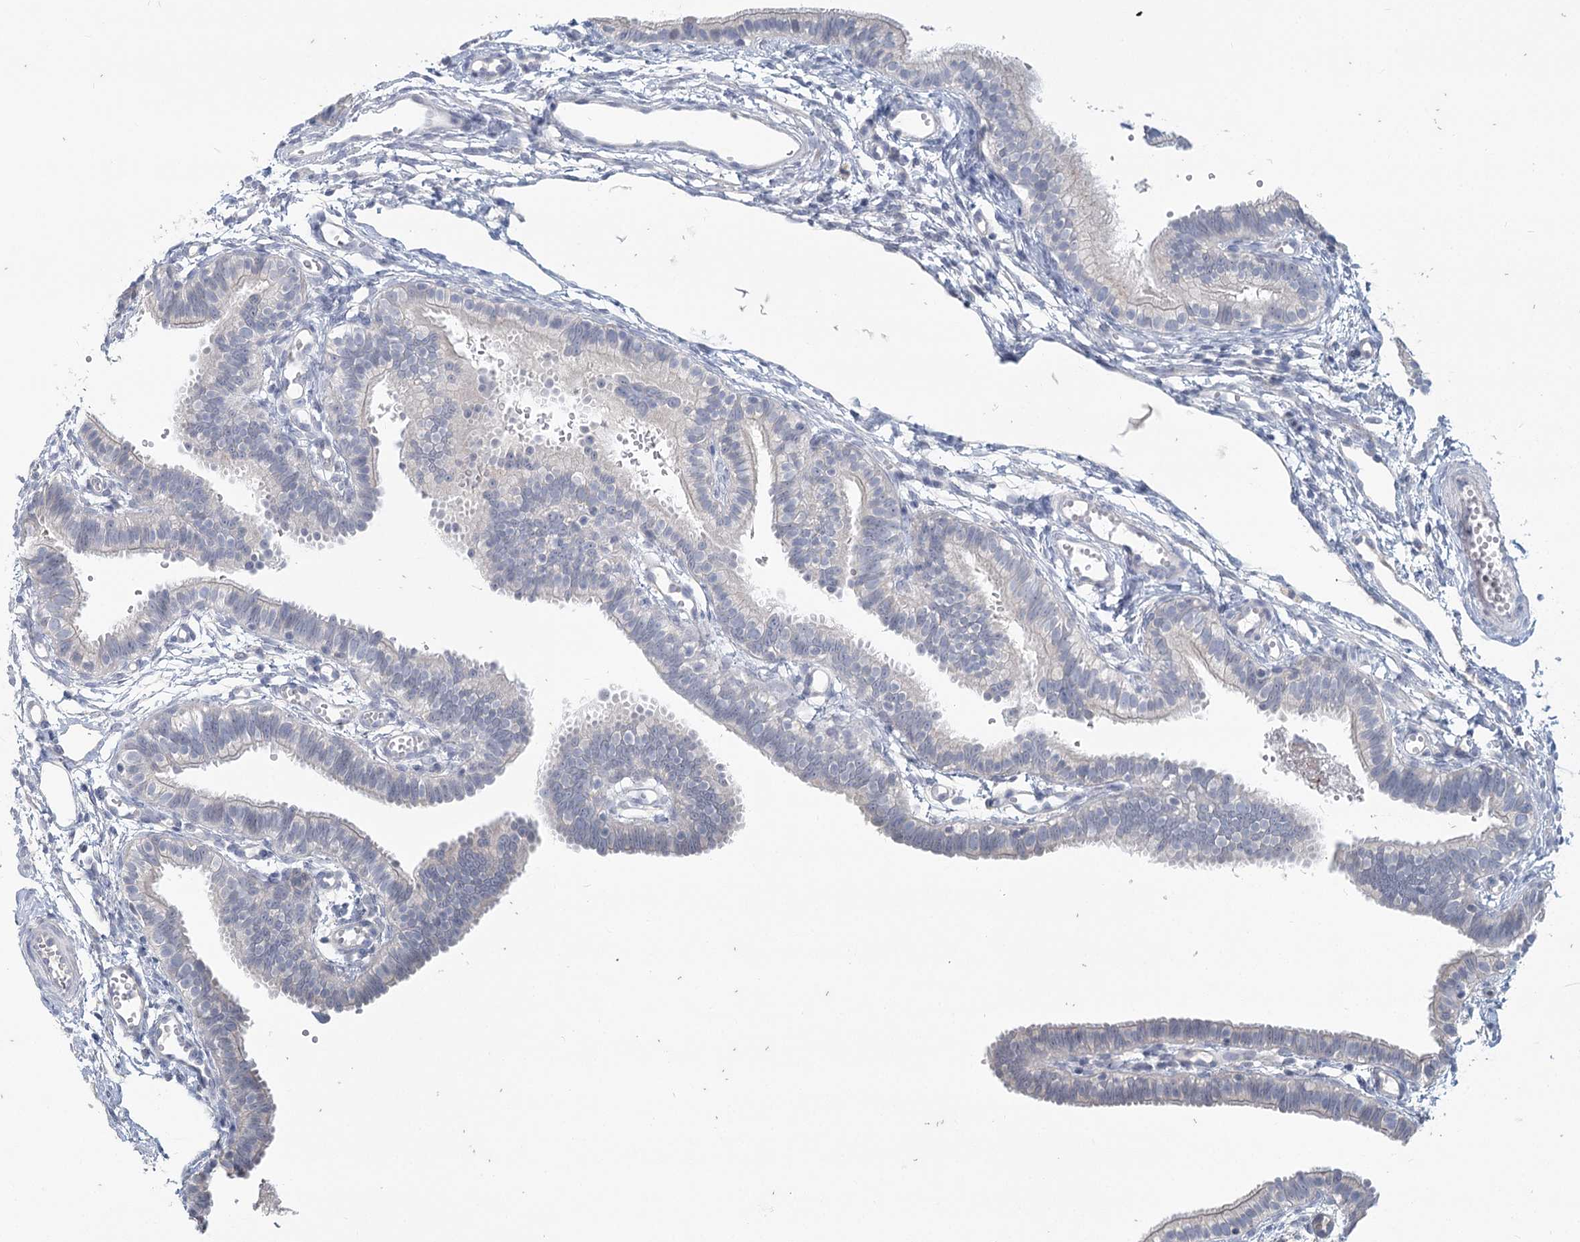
{"staining": {"intensity": "negative", "quantity": "none", "location": "none"}, "tissue": "fallopian tube", "cell_type": "Glandular cells", "image_type": "normal", "snomed": [{"axis": "morphology", "description": "Normal tissue, NOS"}, {"axis": "topography", "description": "Fallopian tube"}, {"axis": "topography", "description": "Placenta"}], "caption": "This is an immunohistochemistry (IHC) micrograph of normal human fallopian tube. There is no staining in glandular cells.", "gene": "SLC9A3", "patient": {"sex": "female", "age": 34}}